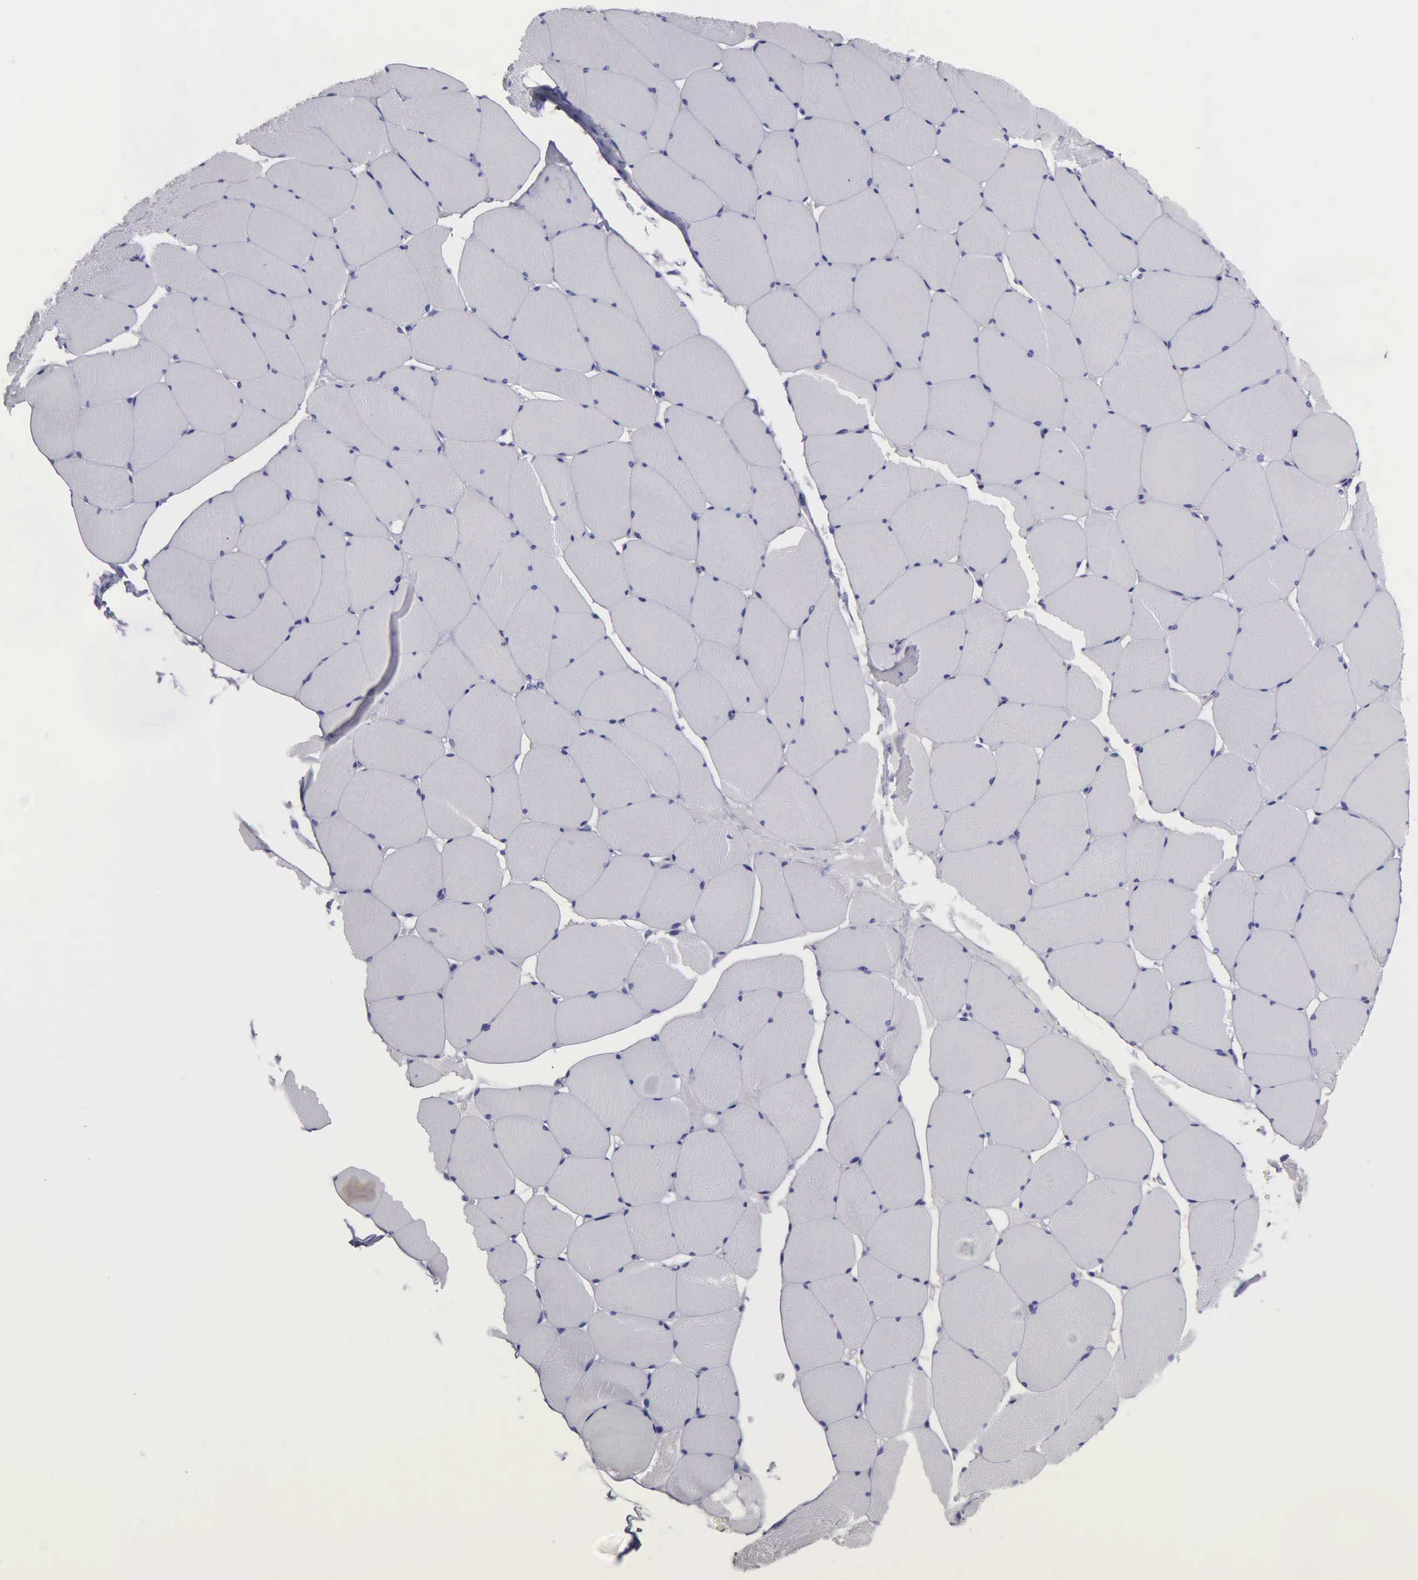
{"staining": {"intensity": "negative", "quantity": "none", "location": "none"}, "tissue": "skeletal muscle", "cell_type": "Myocytes", "image_type": "normal", "snomed": [{"axis": "morphology", "description": "Normal tissue, NOS"}, {"axis": "topography", "description": "Skeletal muscle"}, {"axis": "topography", "description": "Salivary gland"}], "caption": "High magnification brightfield microscopy of unremarkable skeletal muscle stained with DAB (3,3'-diaminobenzidine) (brown) and counterstained with hematoxylin (blue): myocytes show no significant staining.", "gene": "FBLN5", "patient": {"sex": "male", "age": 62}}